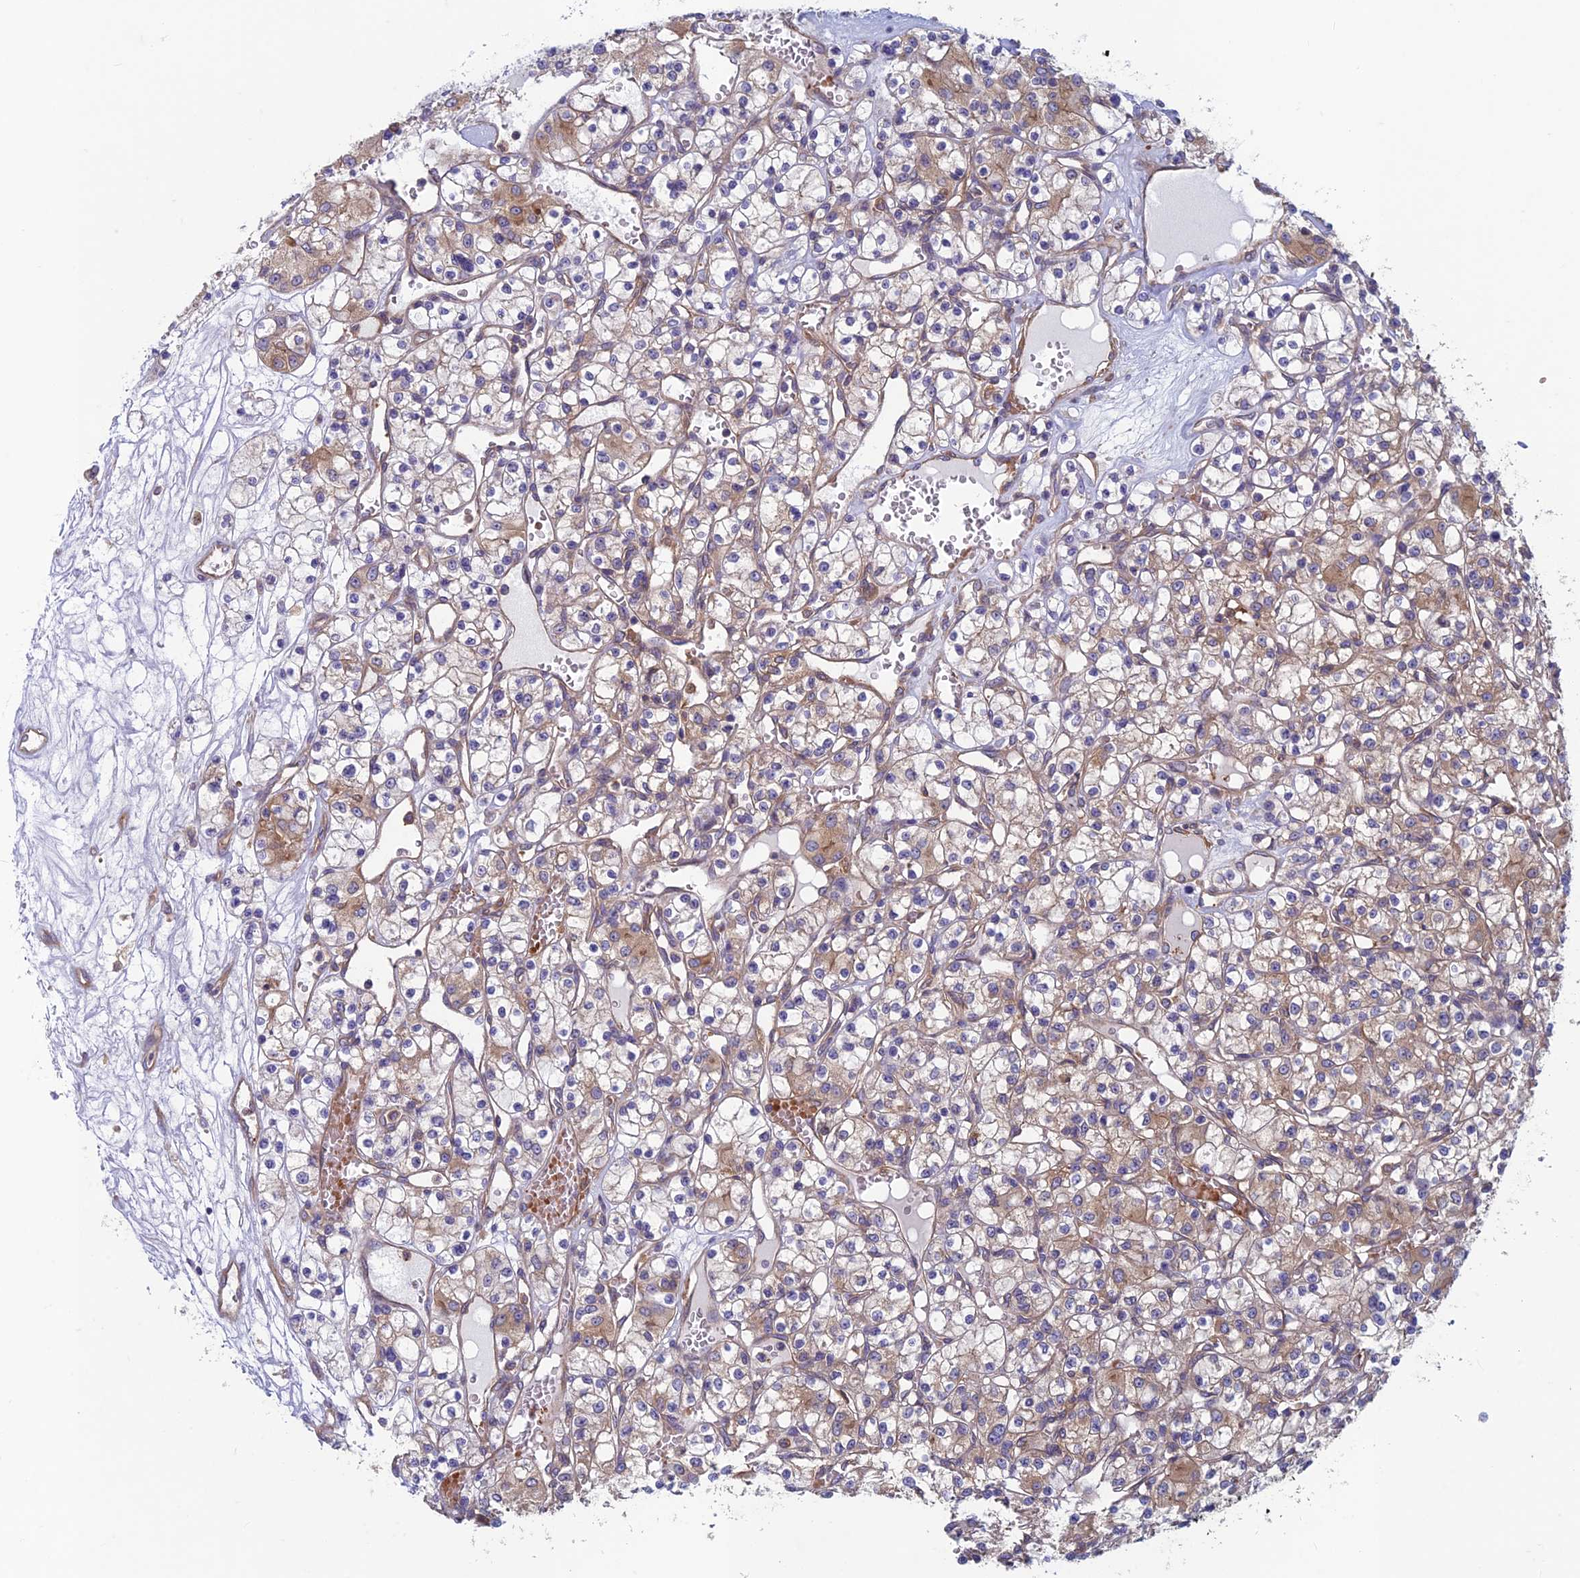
{"staining": {"intensity": "weak", "quantity": "25%-75%", "location": "cytoplasmic/membranous"}, "tissue": "renal cancer", "cell_type": "Tumor cells", "image_type": "cancer", "snomed": [{"axis": "morphology", "description": "Adenocarcinoma, NOS"}, {"axis": "topography", "description": "Kidney"}], "caption": "Renal adenocarcinoma was stained to show a protein in brown. There is low levels of weak cytoplasmic/membranous staining in approximately 25%-75% of tumor cells.", "gene": "DNM1L", "patient": {"sex": "female", "age": 59}}